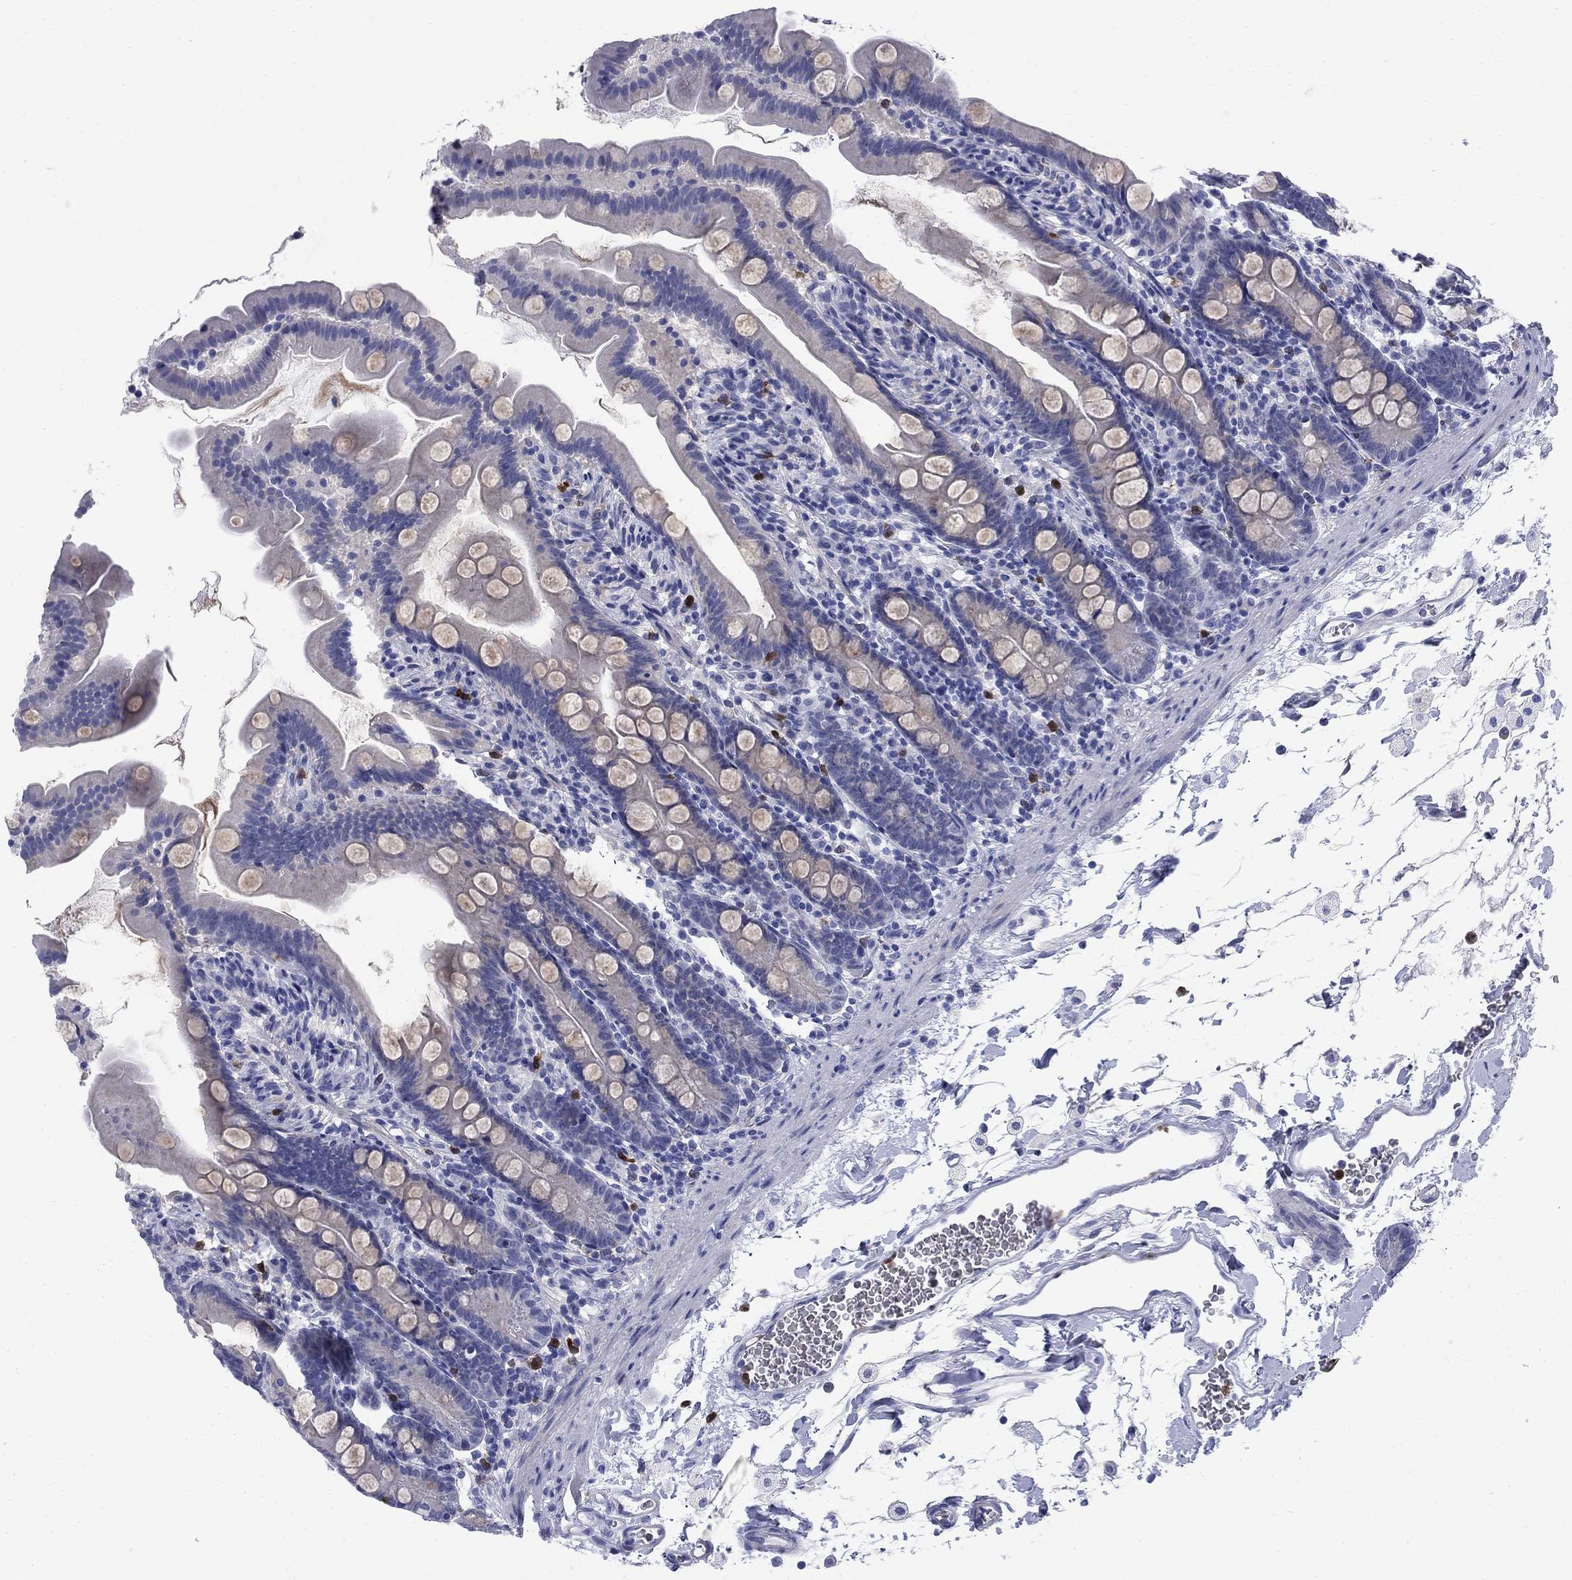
{"staining": {"intensity": "negative", "quantity": "none", "location": "none"}, "tissue": "small intestine", "cell_type": "Glandular cells", "image_type": "normal", "snomed": [{"axis": "morphology", "description": "Normal tissue, NOS"}, {"axis": "topography", "description": "Small intestine"}], "caption": "Immunohistochemistry (IHC) photomicrograph of unremarkable human small intestine stained for a protein (brown), which reveals no staining in glandular cells.", "gene": "SERPINB2", "patient": {"sex": "female", "age": 44}}